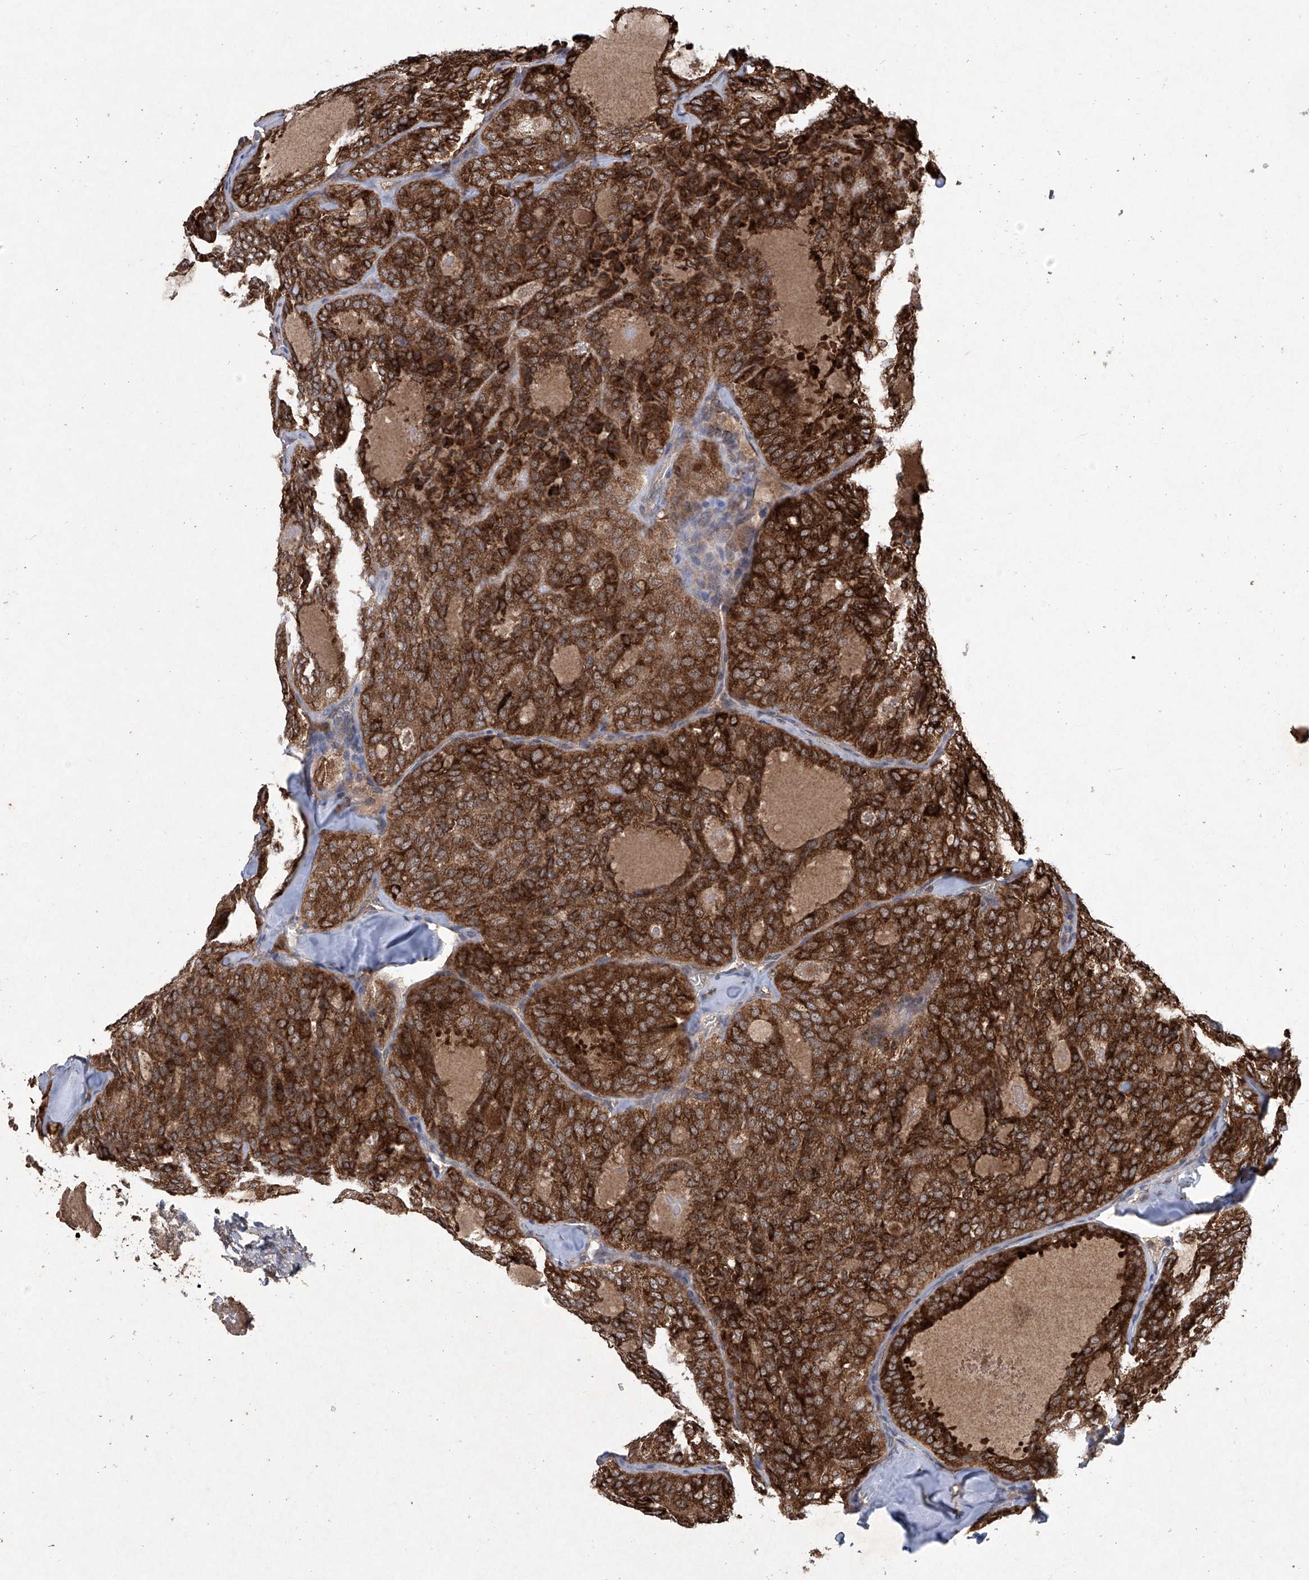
{"staining": {"intensity": "strong", "quantity": ">75%", "location": "cytoplasmic/membranous"}, "tissue": "thyroid cancer", "cell_type": "Tumor cells", "image_type": "cancer", "snomed": [{"axis": "morphology", "description": "Follicular adenoma carcinoma, NOS"}, {"axis": "topography", "description": "Thyroid gland"}], "caption": "Strong cytoplasmic/membranous expression is seen in approximately >75% of tumor cells in thyroid follicular adenoma carcinoma.", "gene": "SUMF2", "patient": {"sex": "male", "age": 75}}